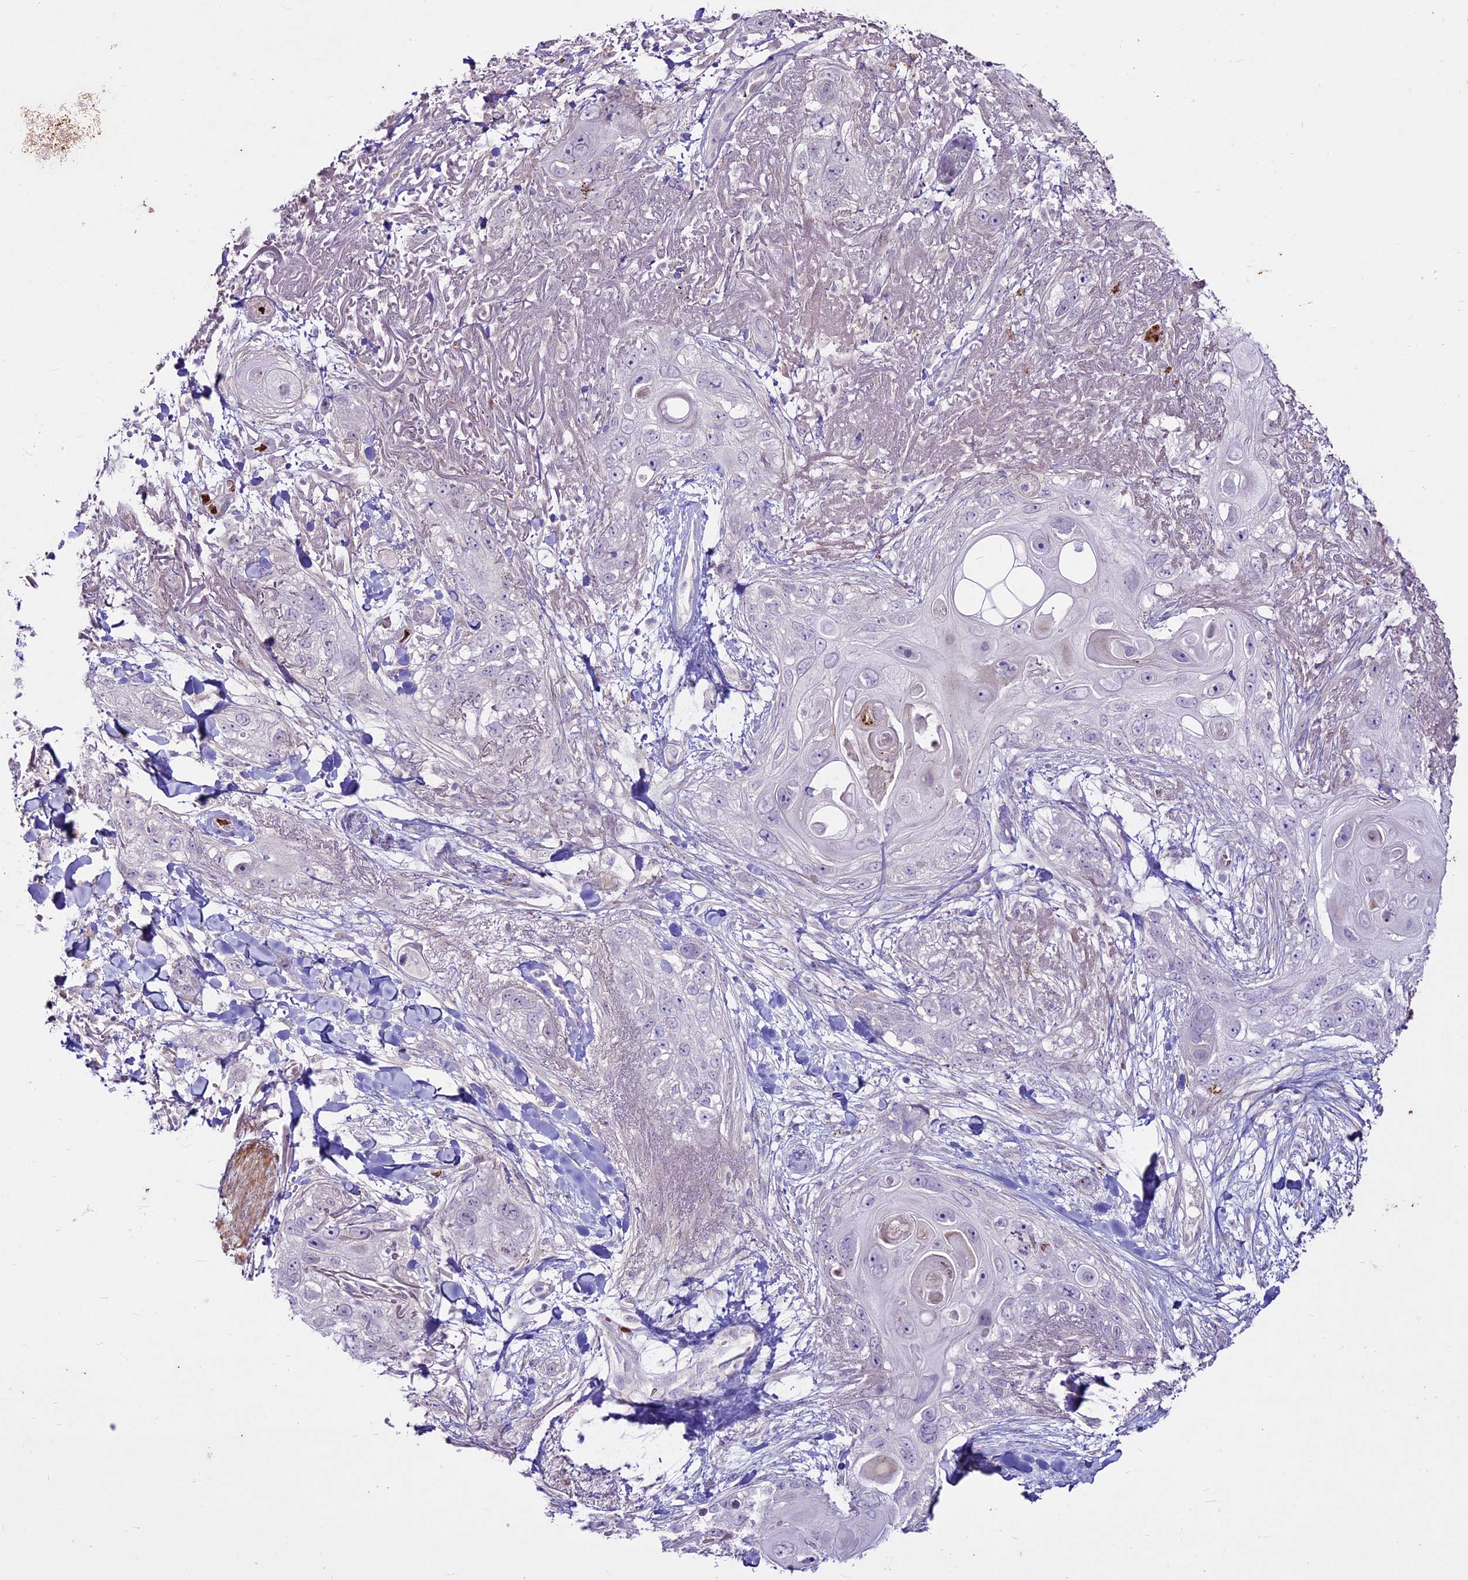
{"staining": {"intensity": "negative", "quantity": "none", "location": "none"}, "tissue": "skin cancer", "cell_type": "Tumor cells", "image_type": "cancer", "snomed": [{"axis": "morphology", "description": "Normal tissue, NOS"}, {"axis": "morphology", "description": "Squamous cell carcinoma, NOS"}, {"axis": "topography", "description": "Skin"}], "caption": "There is no significant expression in tumor cells of skin squamous cell carcinoma. The staining is performed using DAB (3,3'-diaminobenzidine) brown chromogen with nuclei counter-stained in using hematoxylin.", "gene": "SUSD3", "patient": {"sex": "male", "age": 72}}